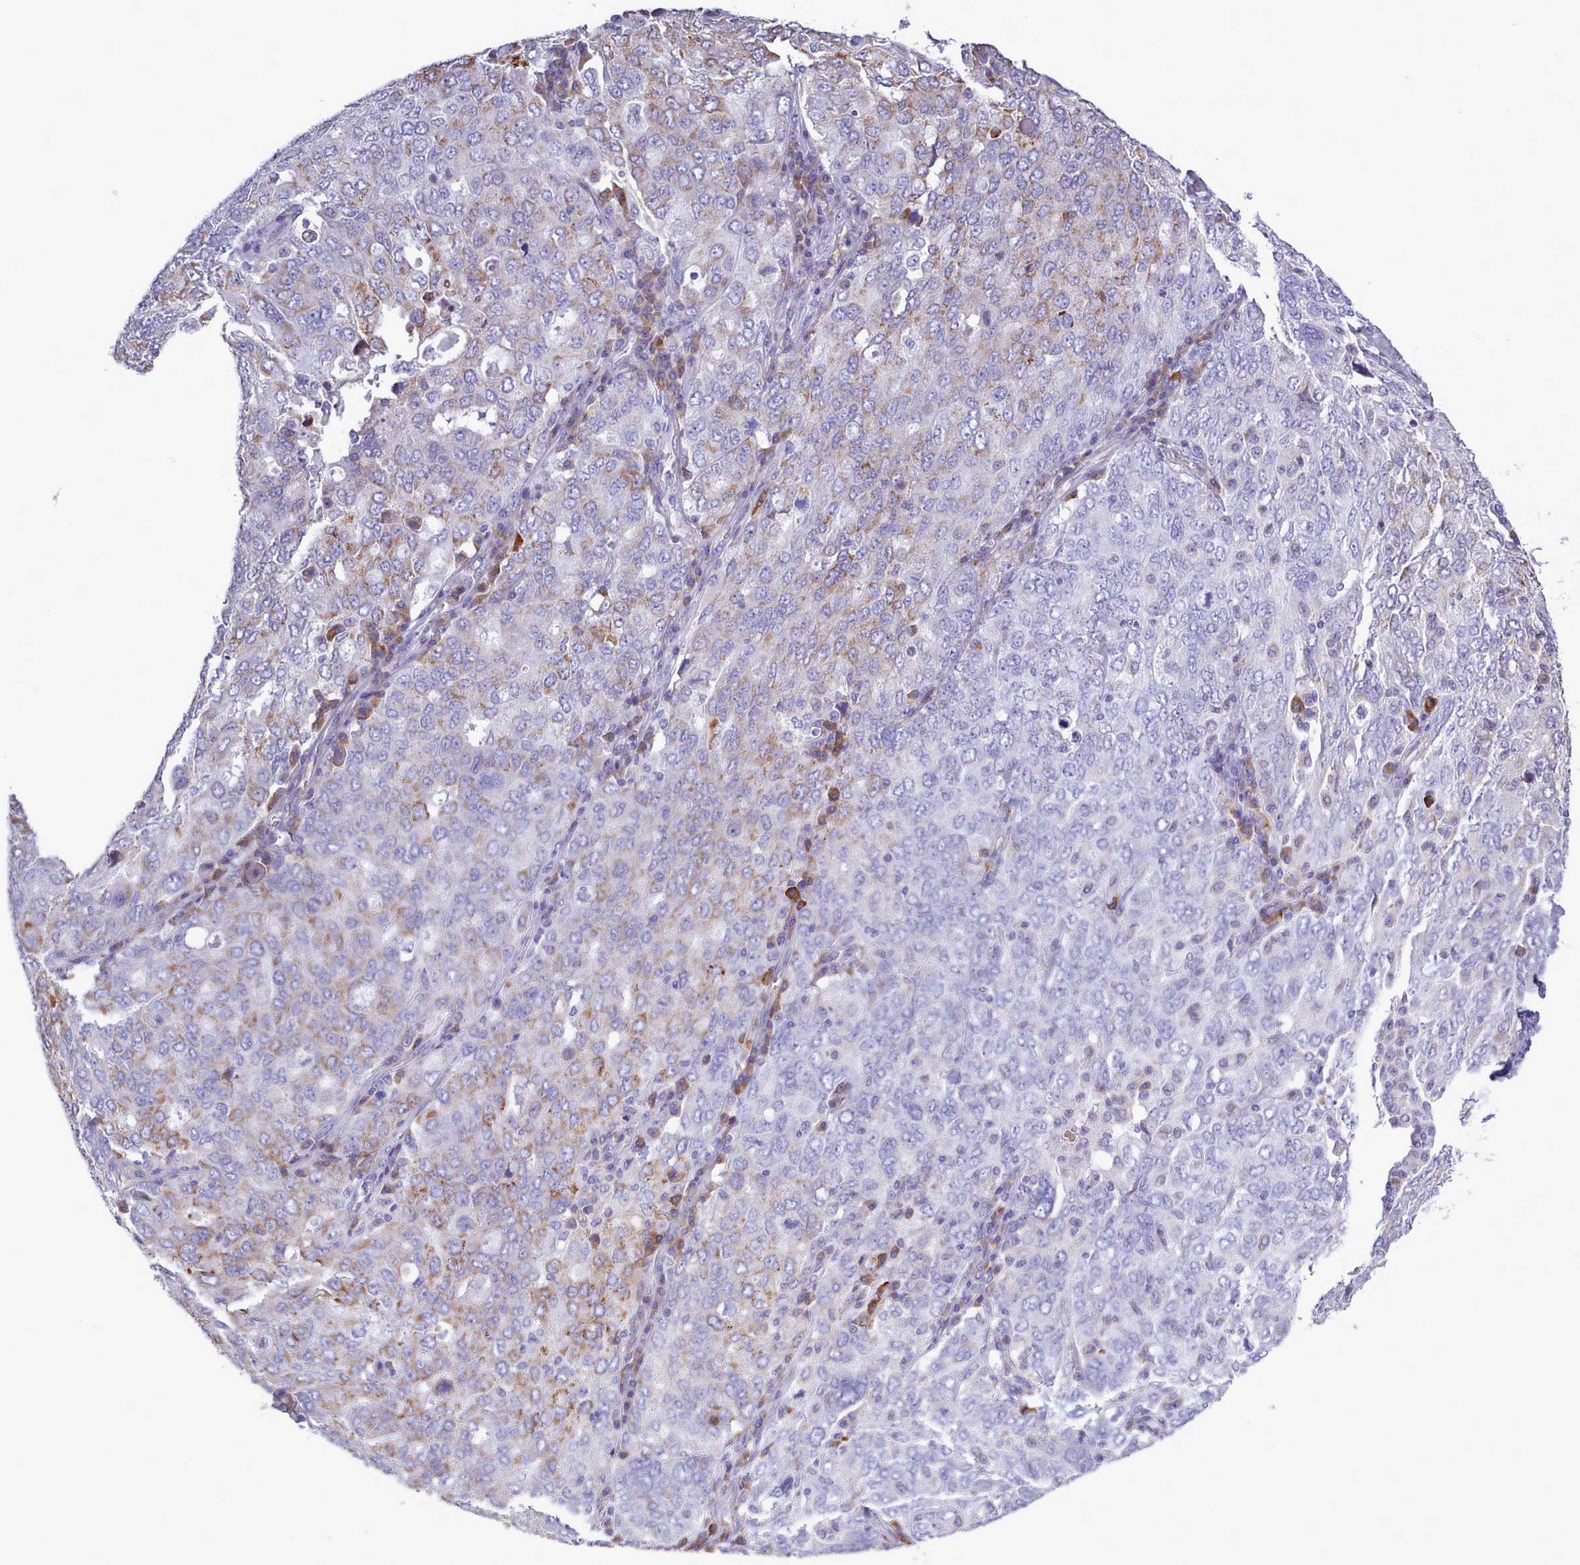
{"staining": {"intensity": "moderate", "quantity": "<25%", "location": "cytoplasmic/membranous"}, "tissue": "ovarian cancer", "cell_type": "Tumor cells", "image_type": "cancer", "snomed": [{"axis": "morphology", "description": "Carcinoma, endometroid"}, {"axis": "topography", "description": "Ovary"}], "caption": "Tumor cells display low levels of moderate cytoplasmic/membranous staining in about <25% of cells in human endometroid carcinoma (ovarian). (brown staining indicates protein expression, while blue staining denotes nuclei).", "gene": "XKR8", "patient": {"sex": "female", "age": 62}}